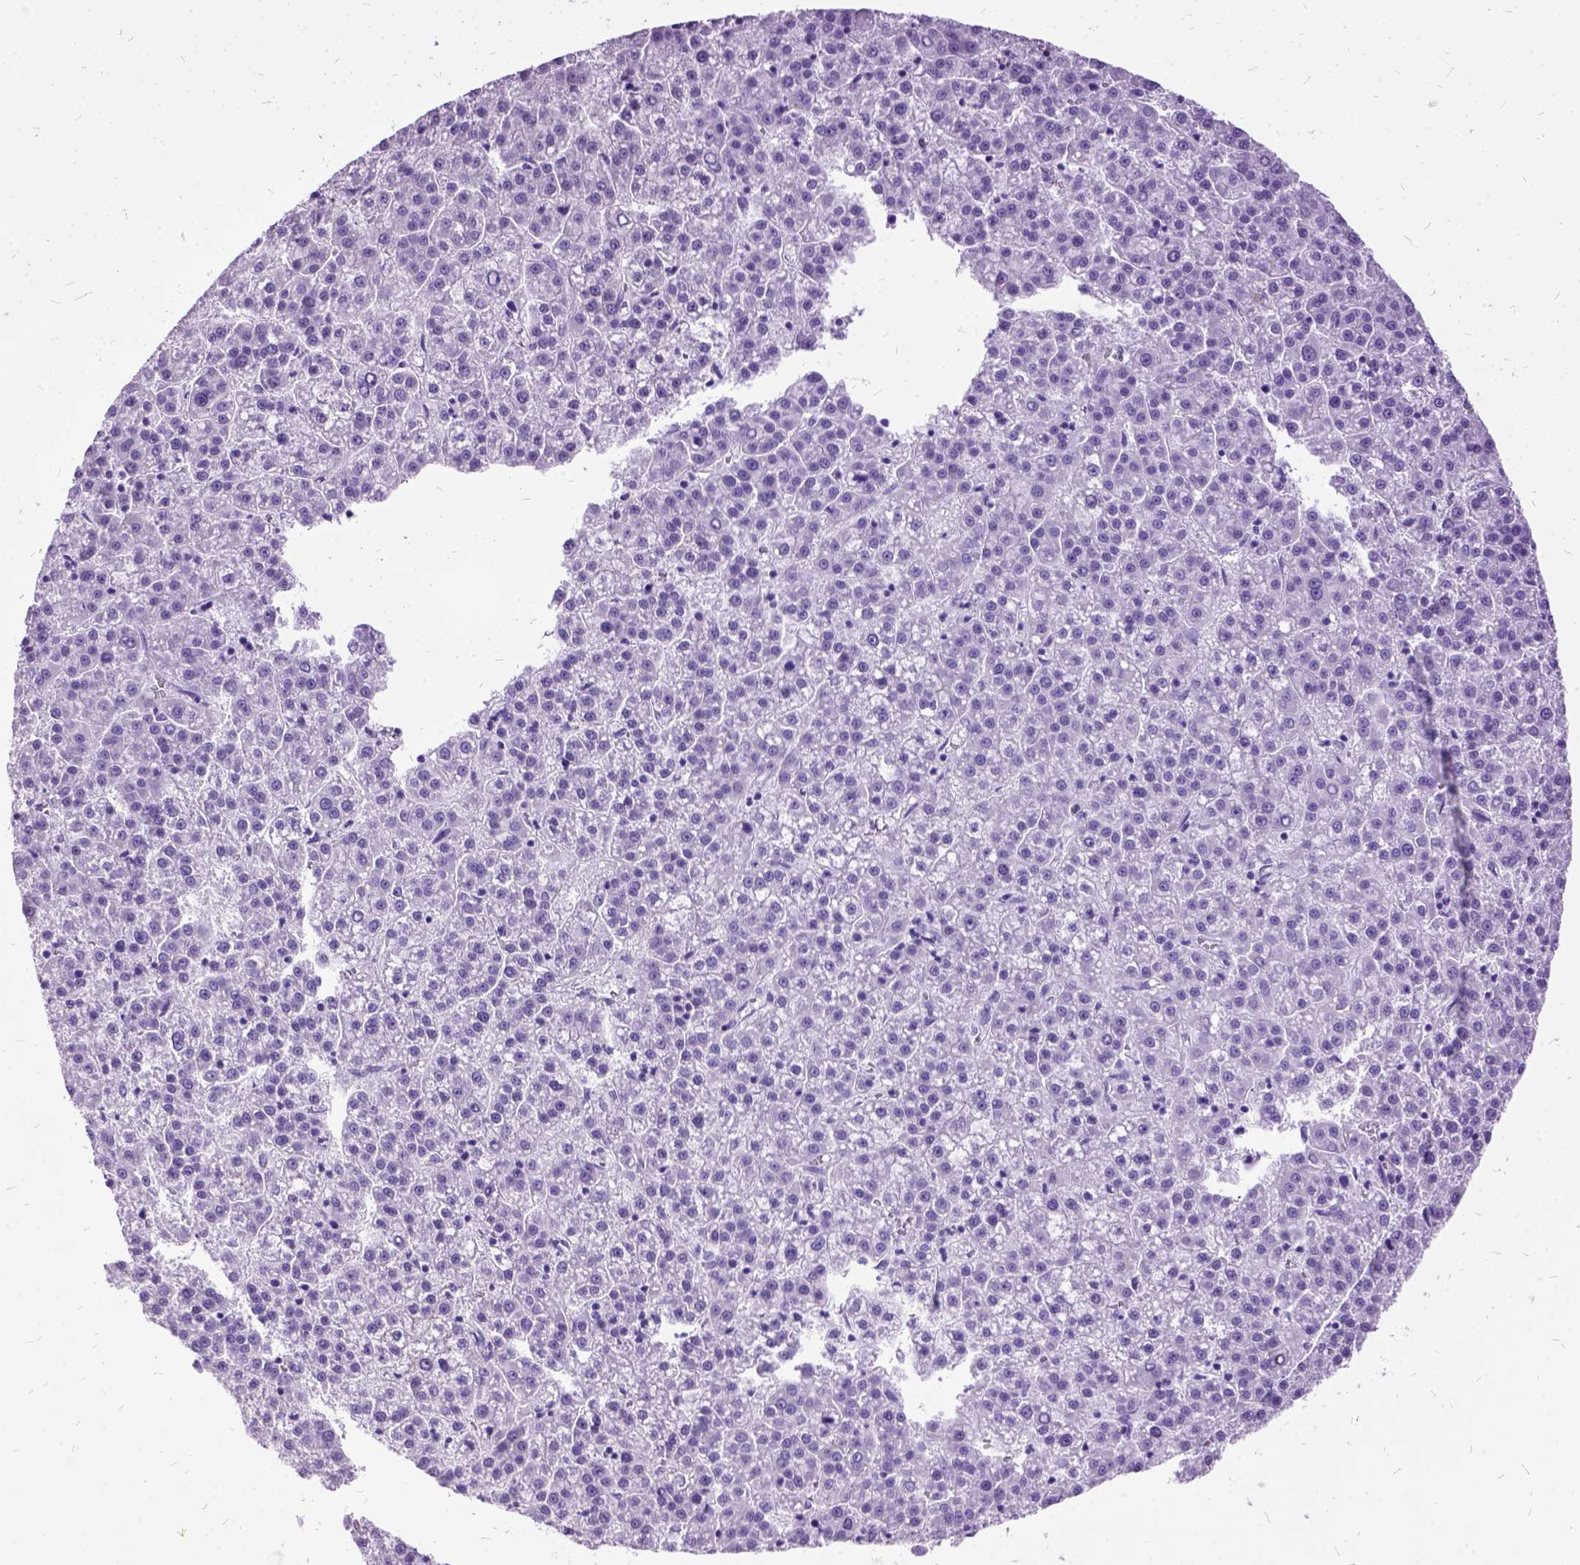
{"staining": {"intensity": "negative", "quantity": "none", "location": "none"}, "tissue": "liver cancer", "cell_type": "Tumor cells", "image_type": "cancer", "snomed": [{"axis": "morphology", "description": "Carcinoma, Hepatocellular, NOS"}, {"axis": "topography", "description": "Liver"}], "caption": "DAB (3,3'-diaminobenzidine) immunohistochemical staining of human liver cancer shows no significant expression in tumor cells. Brightfield microscopy of immunohistochemistry stained with DAB (3,3'-diaminobenzidine) (brown) and hematoxylin (blue), captured at high magnification.", "gene": "MME", "patient": {"sex": "female", "age": 58}}